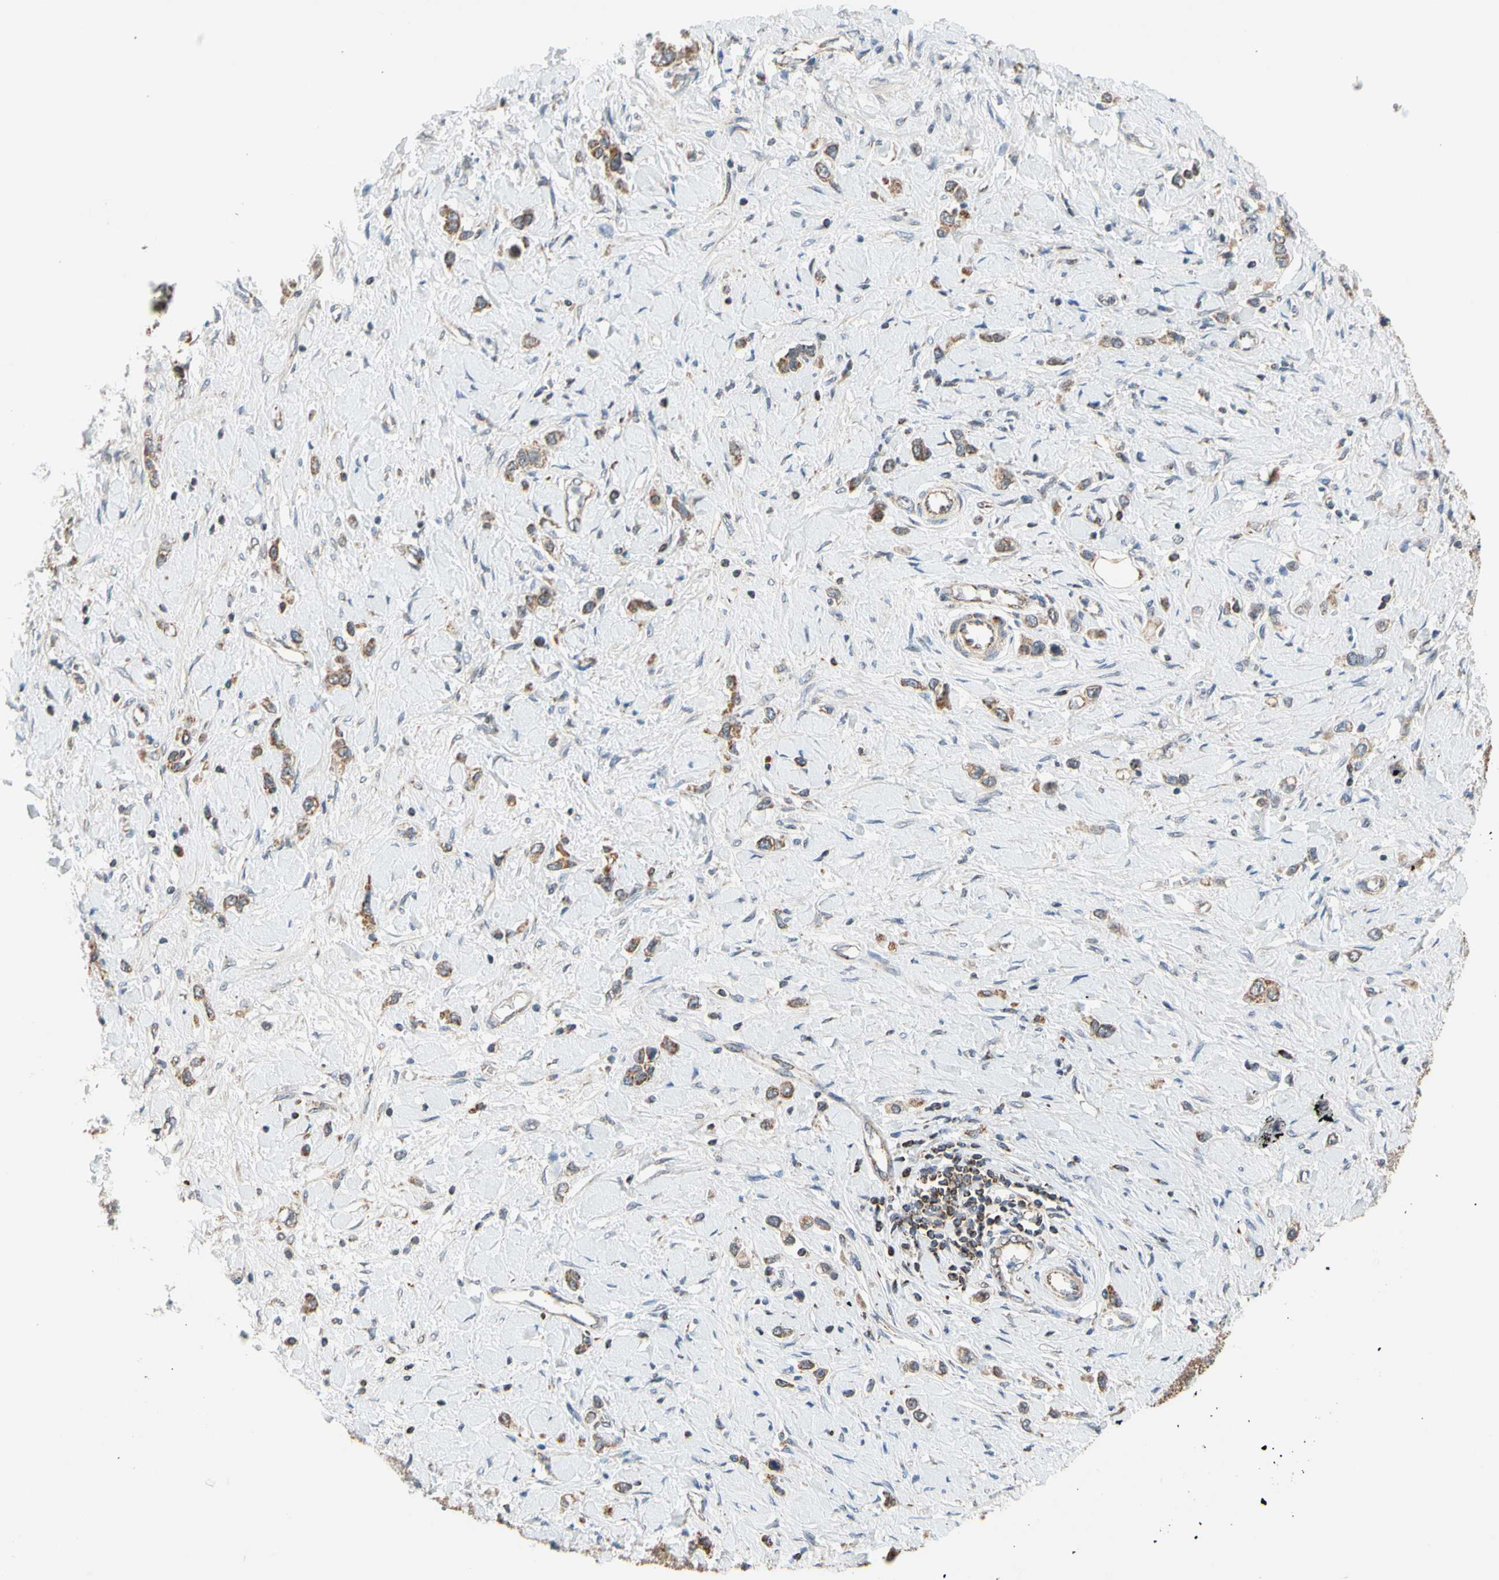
{"staining": {"intensity": "moderate", "quantity": ">75%", "location": "cytoplasmic/membranous"}, "tissue": "stomach cancer", "cell_type": "Tumor cells", "image_type": "cancer", "snomed": [{"axis": "morphology", "description": "Normal tissue, NOS"}, {"axis": "morphology", "description": "Adenocarcinoma, NOS"}, {"axis": "topography", "description": "Stomach, upper"}, {"axis": "topography", "description": "Stomach"}], "caption": "Immunohistochemical staining of stomach adenocarcinoma demonstrates medium levels of moderate cytoplasmic/membranous expression in about >75% of tumor cells.", "gene": "KHDC4", "patient": {"sex": "female", "age": 65}}